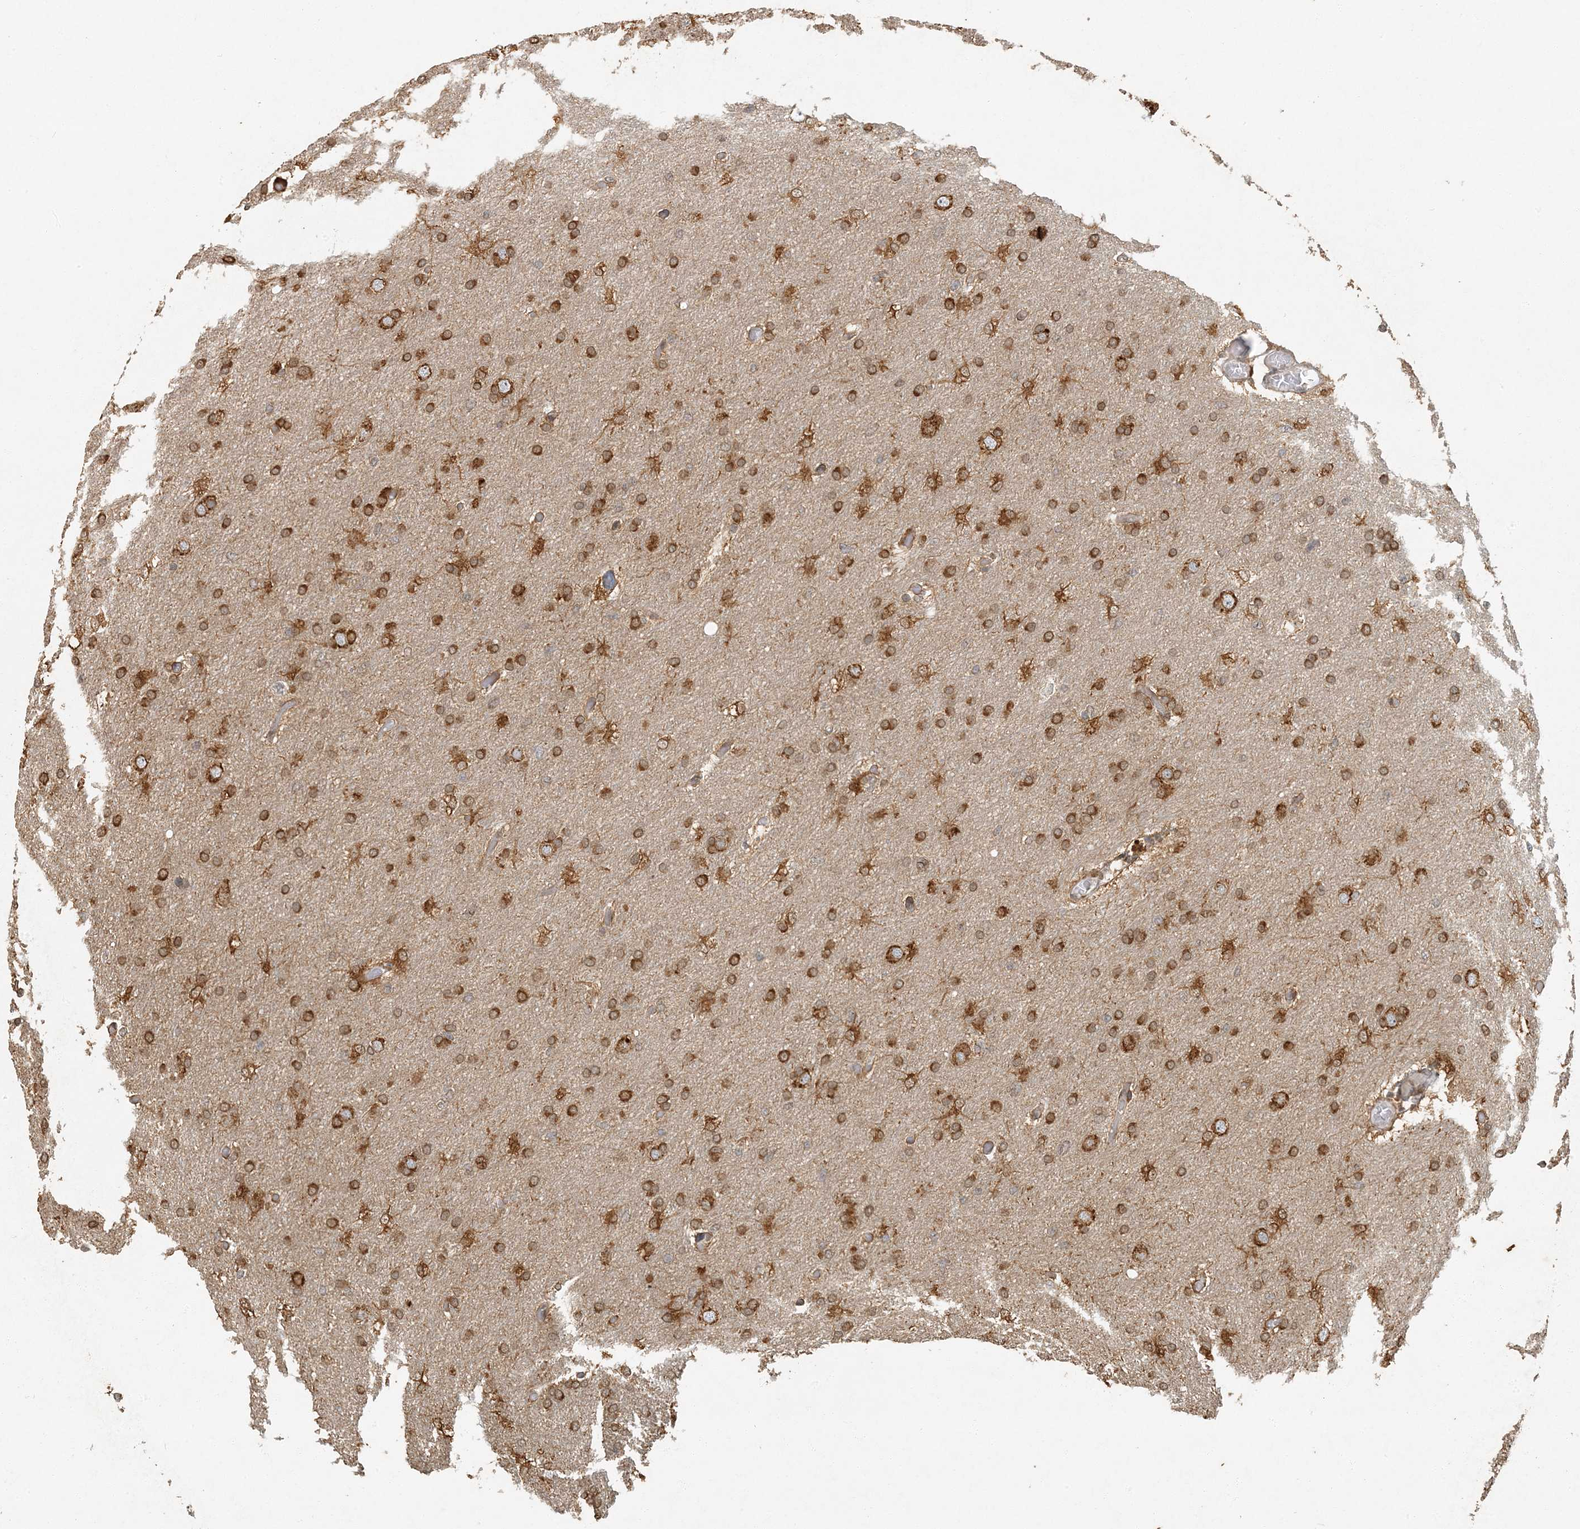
{"staining": {"intensity": "strong", "quantity": ">75%", "location": "cytoplasmic/membranous"}, "tissue": "glioma", "cell_type": "Tumor cells", "image_type": "cancer", "snomed": [{"axis": "morphology", "description": "Glioma, malignant, High grade"}, {"axis": "topography", "description": "Cerebral cortex"}], "caption": "Immunohistochemical staining of glioma demonstrates strong cytoplasmic/membranous protein positivity in about >75% of tumor cells. Immunohistochemistry (ihc) stains the protein of interest in brown and the nuclei are stained blue.", "gene": "AK9", "patient": {"sex": "female", "age": 36}}